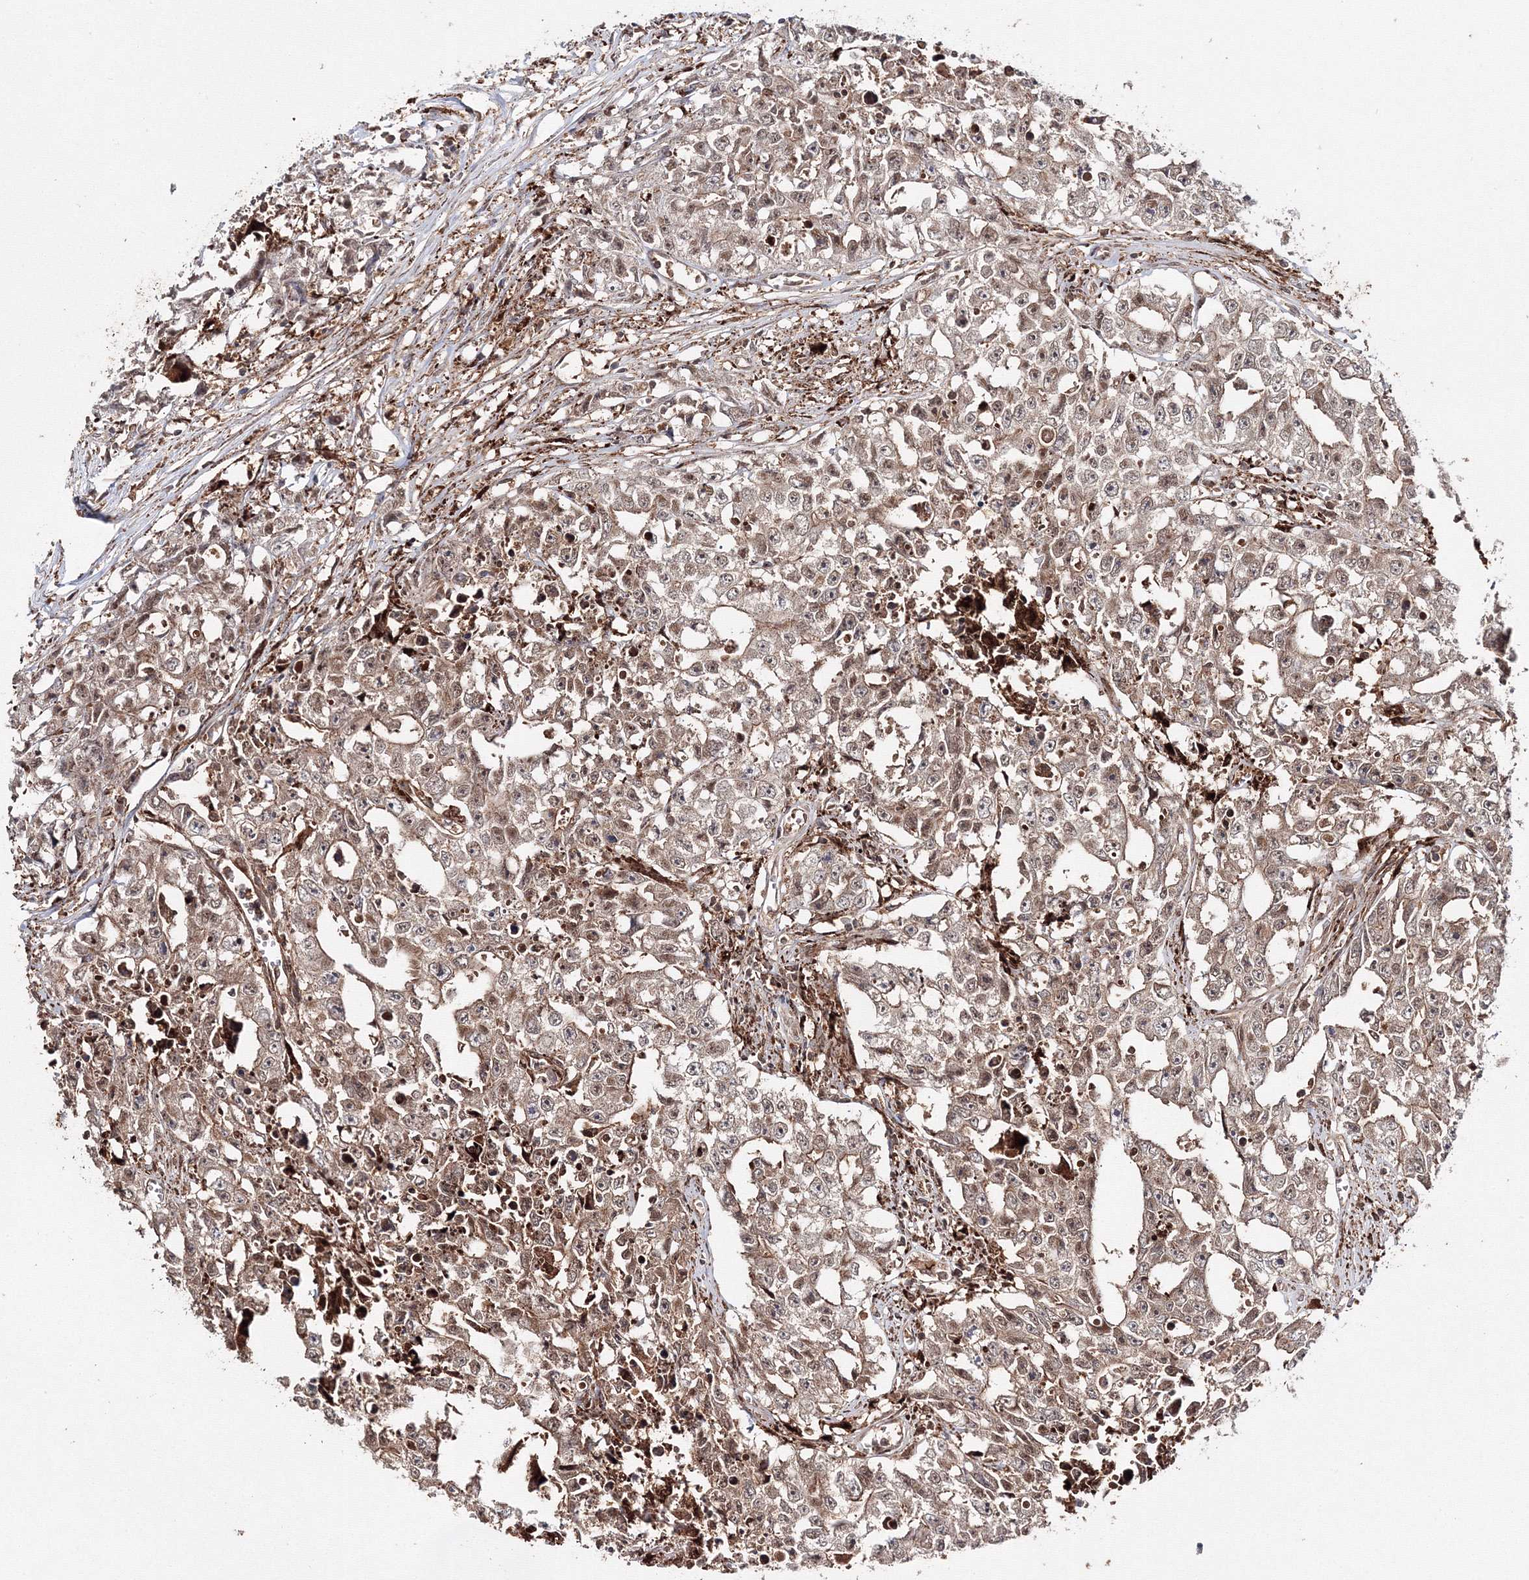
{"staining": {"intensity": "weak", "quantity": ">75%", "location": "cytoplasmic/membranous"}, "tissue": "testis cancer", "cell_type": "Tumor cells", "image_type": "cancer", "snomed": [{"axis": "morphology", "description": "Seminoma, NOS"}, {"axis": "morphology", "description": "Carcinoma, Embryonal, NOS"}, {"axis": "topography", "description": "Testis"}], "caption": "Brown immunohistochemical staining in testis cancer displays weak cytoplasmic/membranous positivity in approximately >75% of tumor cells. (Stains: DAB (3,3'-diaminobenzidine) in brown, nuclei in blue, Microscopy: brightfield microscopy at high magnification).", "gene": "DDO", "patient": {"sex": "male", "age": 43}}